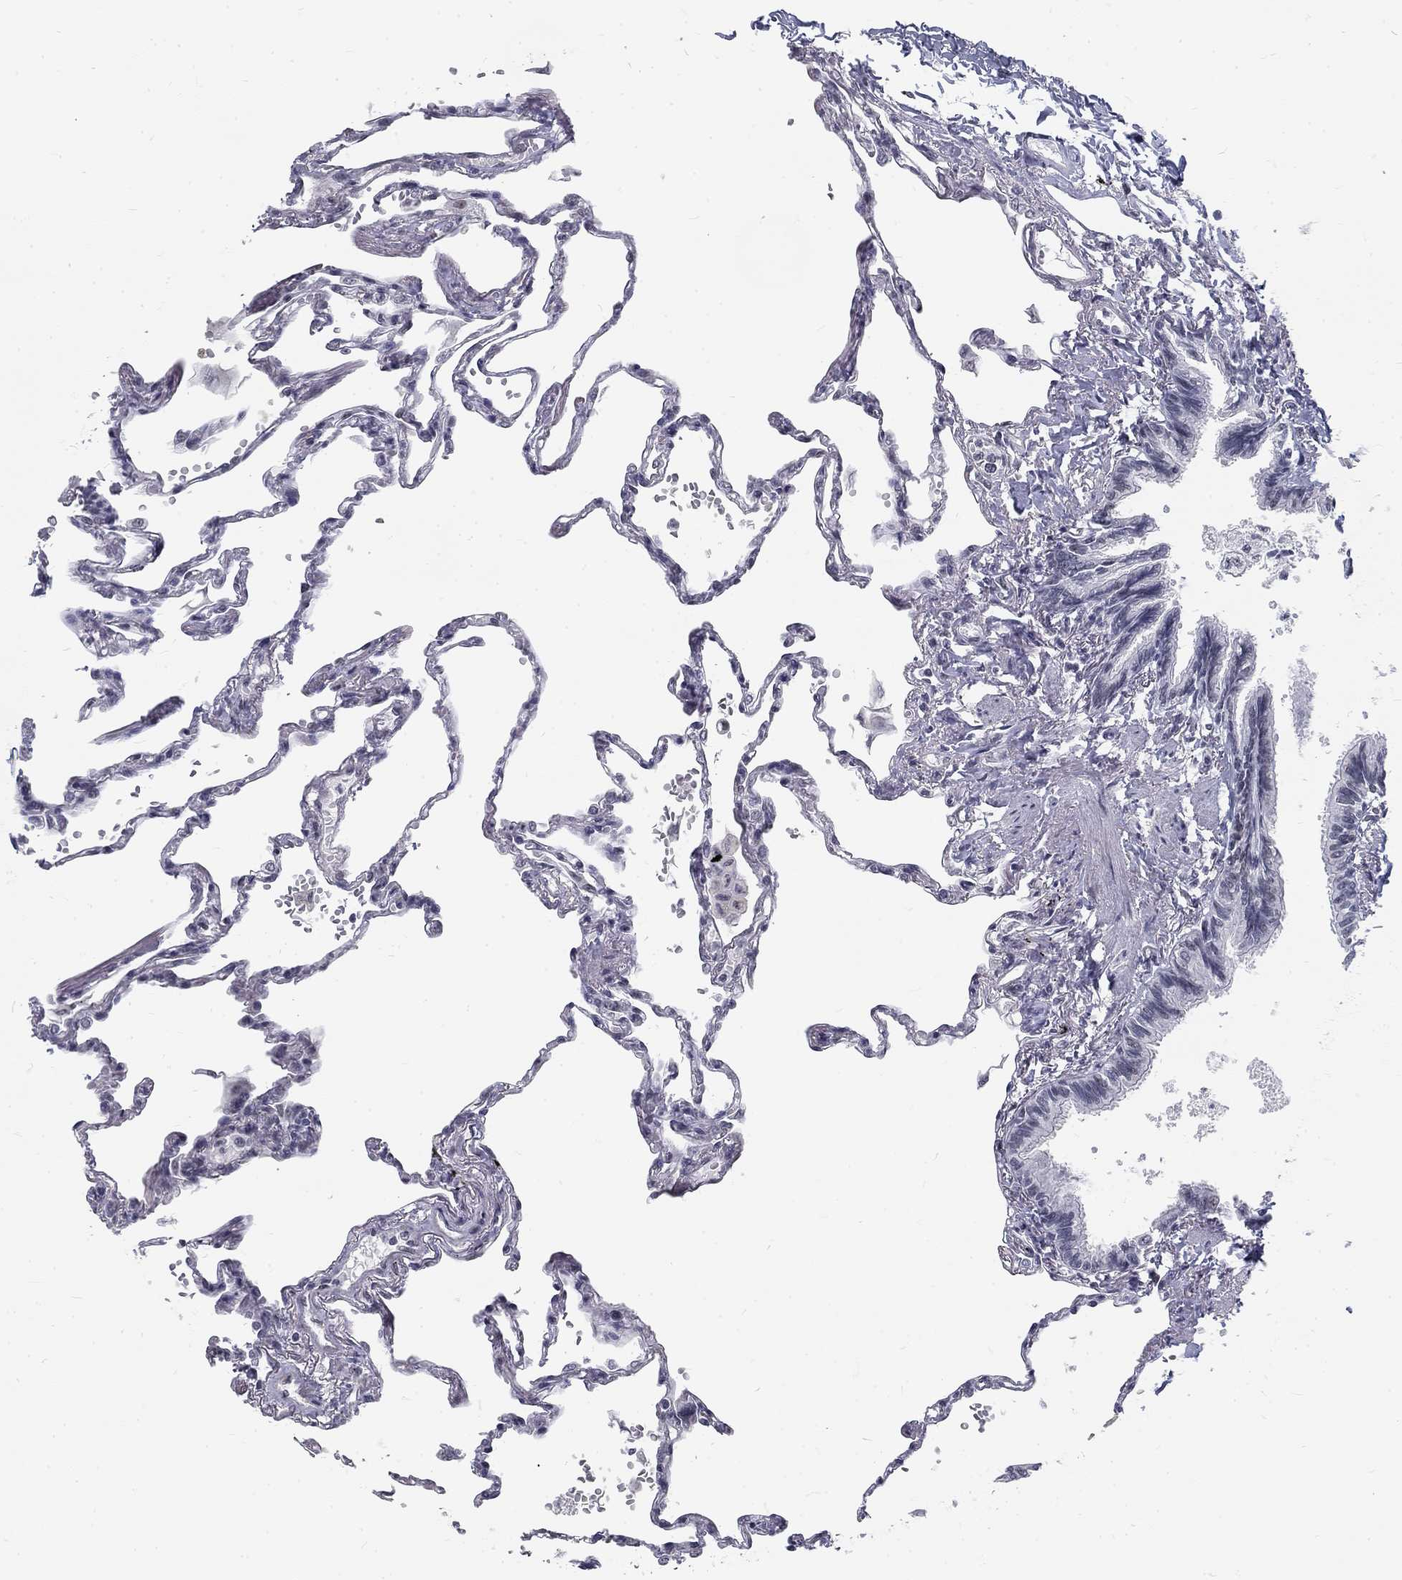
{"staining": {"intensity": "negative", "quantity": "none", "location": "none"}, "tissue": "lung", "cell_type": "Alveolar cells", "image_type": "normal", "snomed": [{"axis": "morphology", "description": "Normal tissue, NOS"}, {"axis": "topography", "description": "Lung"}], "caption": "Immunohistochemistry of unremarkable human lung displays no positivity in alveolar cells.", "gene": "SNORC", "patient": {"sex": "male", "age": 78}}